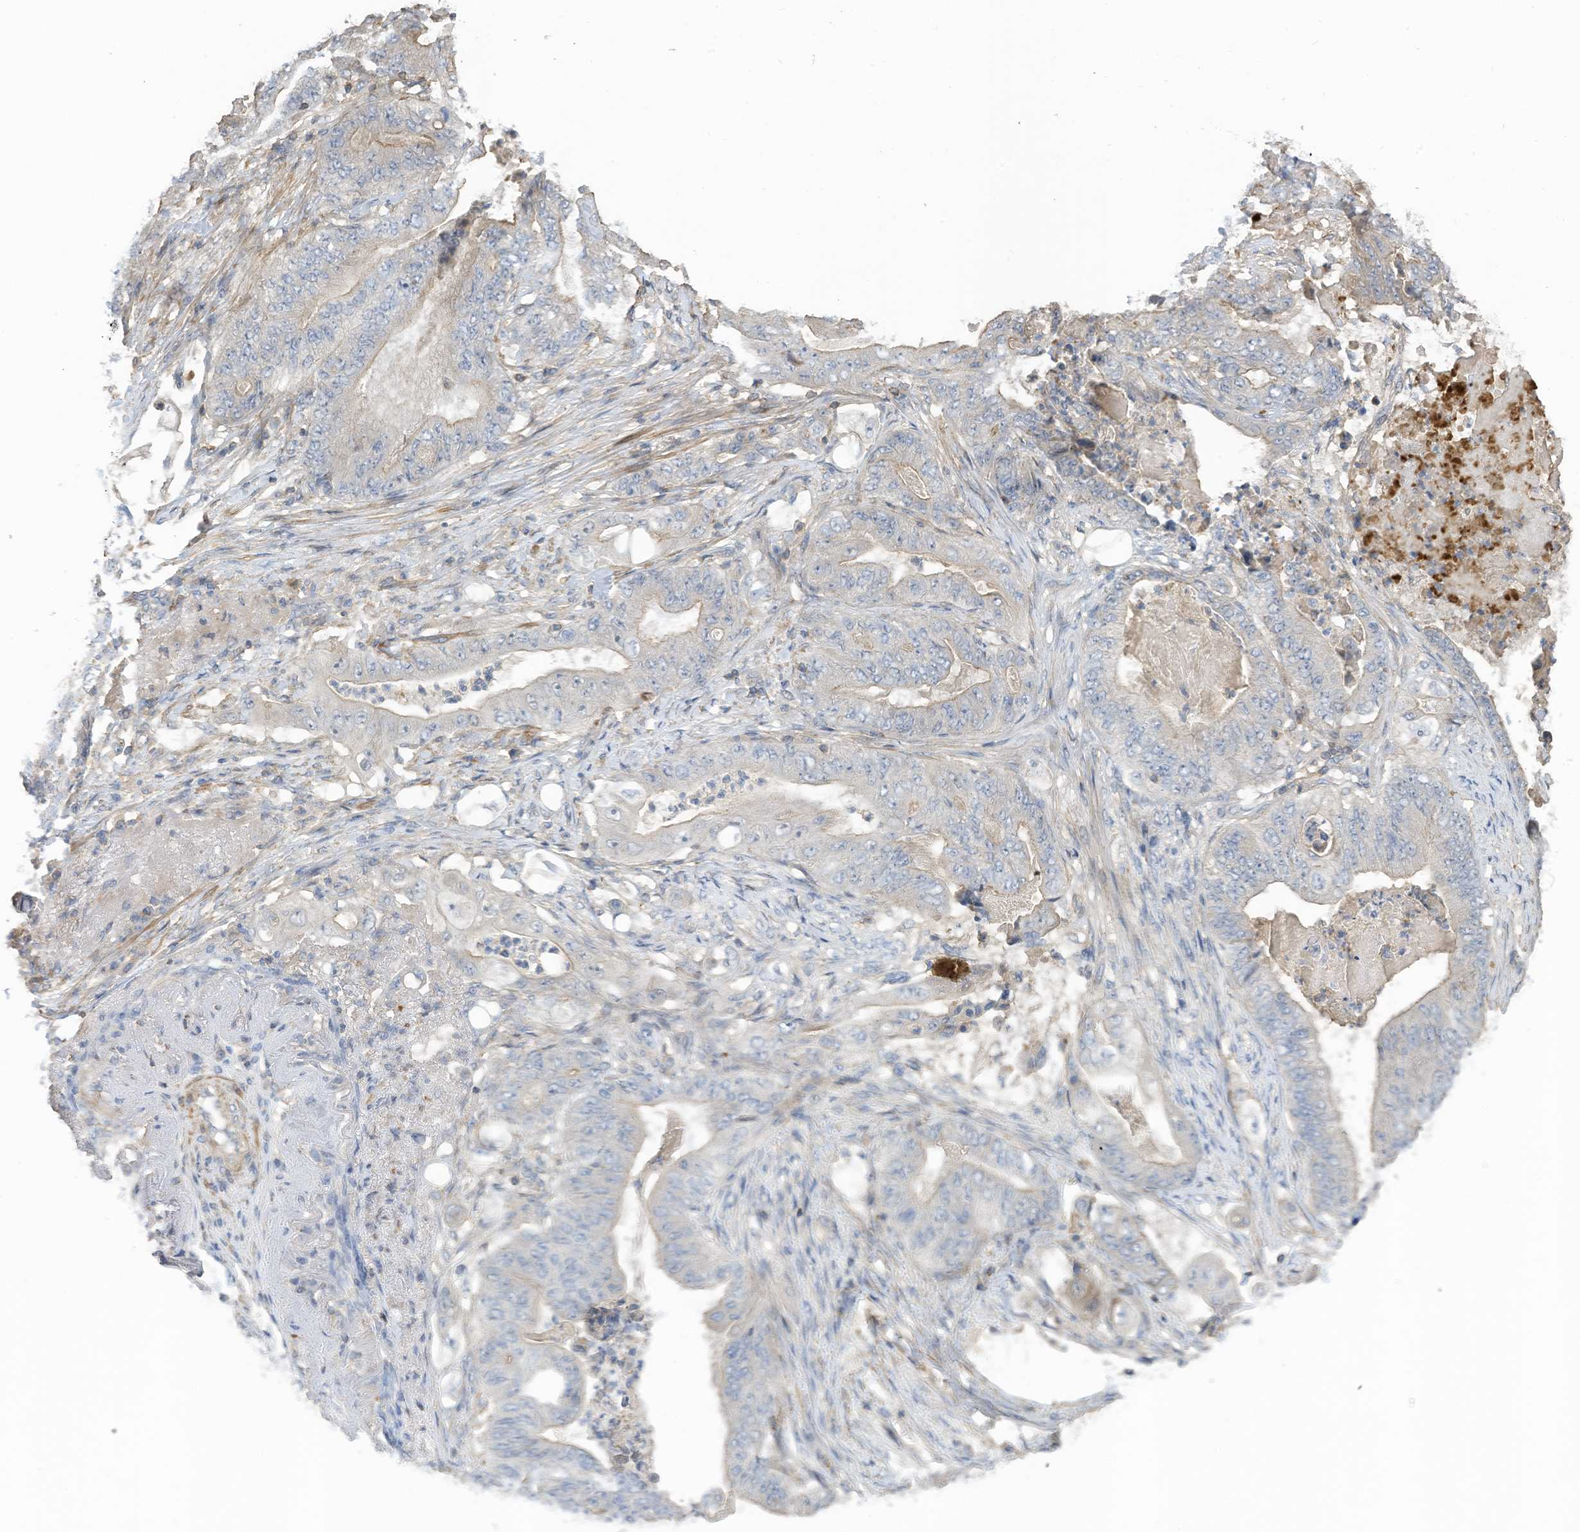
{"staining": {"intensity": "negative", "quantity": "none", "location": "none"}, "tissue": "stomach cancer", "cell_type": "Tumor cells", "image_type": "cancer", "snomed": [{"axis": "morphology", "description": "Adenocarcinoma, NOS"}, {"axis": "topography", "description": "Stomach"}], "caption": "Tumor cells are negative for brown protein staining in adenocarcinoma (stomach).", "gene": "SLFN14", "patient": {"sex": "female", "age": 73}}